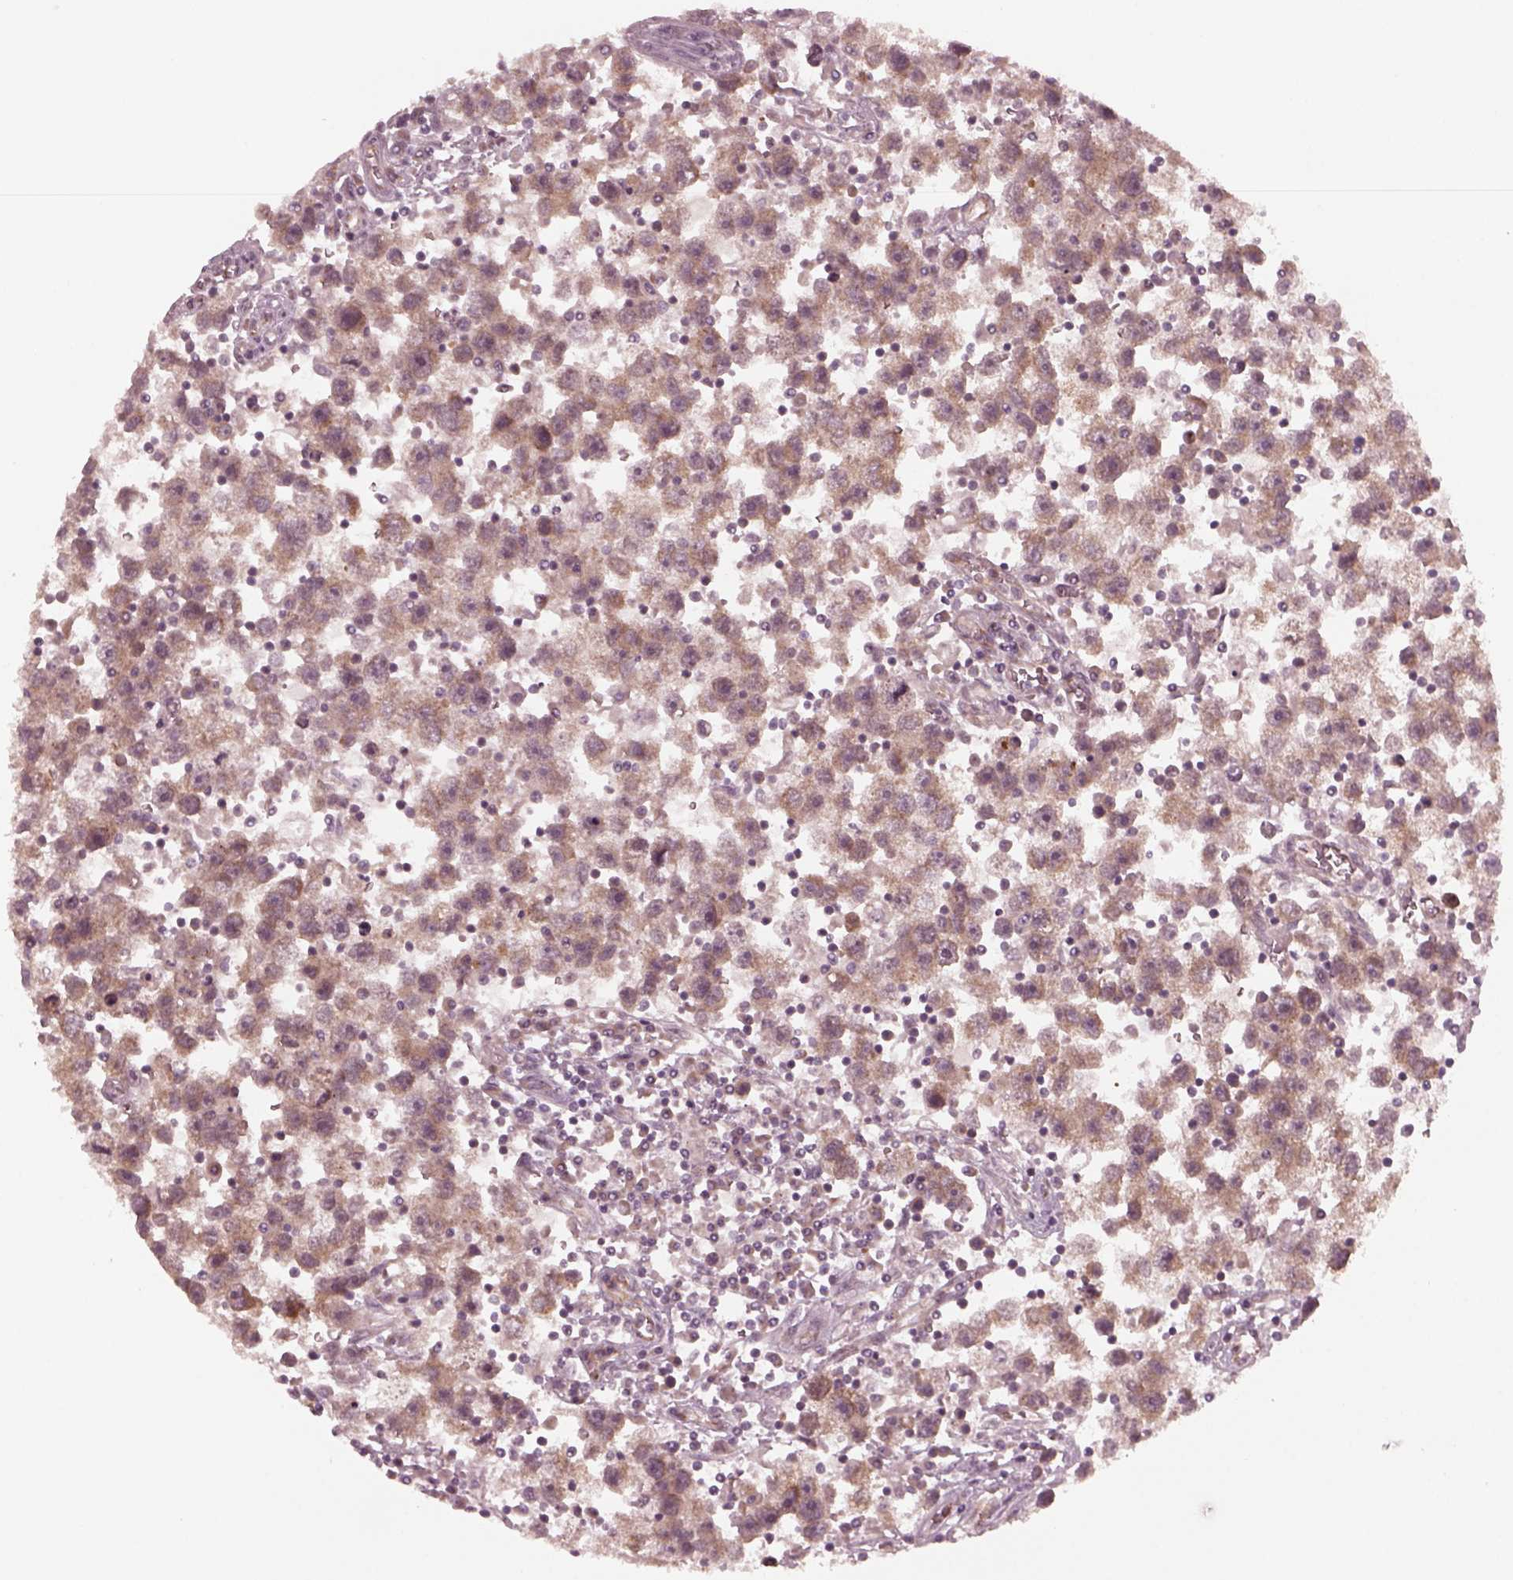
{"staining": {"intensity": "moderate", "quantity": ">75%", "location": "cytoplasmic/membranous"}, "tissue": "testis cancer", "cell_type": "Tumor cells", "image_type": "cancer", "snomed": [{"axis": "morphology", "description": "Seminoma, NOS"}, {"axis": "topography", "description": "Testis"}], "caption": "A high-resolution photomicrograph shows IHC staining of testis cancer (seminoma), which exhibits moderate cytoplasmic/membranous positivity in about >75% of tumor cells. The staining was performed using DAB (3,3'-diaminobenzidine), with brown indicating positive protein expression. Nuclei are stained blue with hematoxylin.", "gene": "FAF2", "patient": {"sex": "male", "age": 30}}